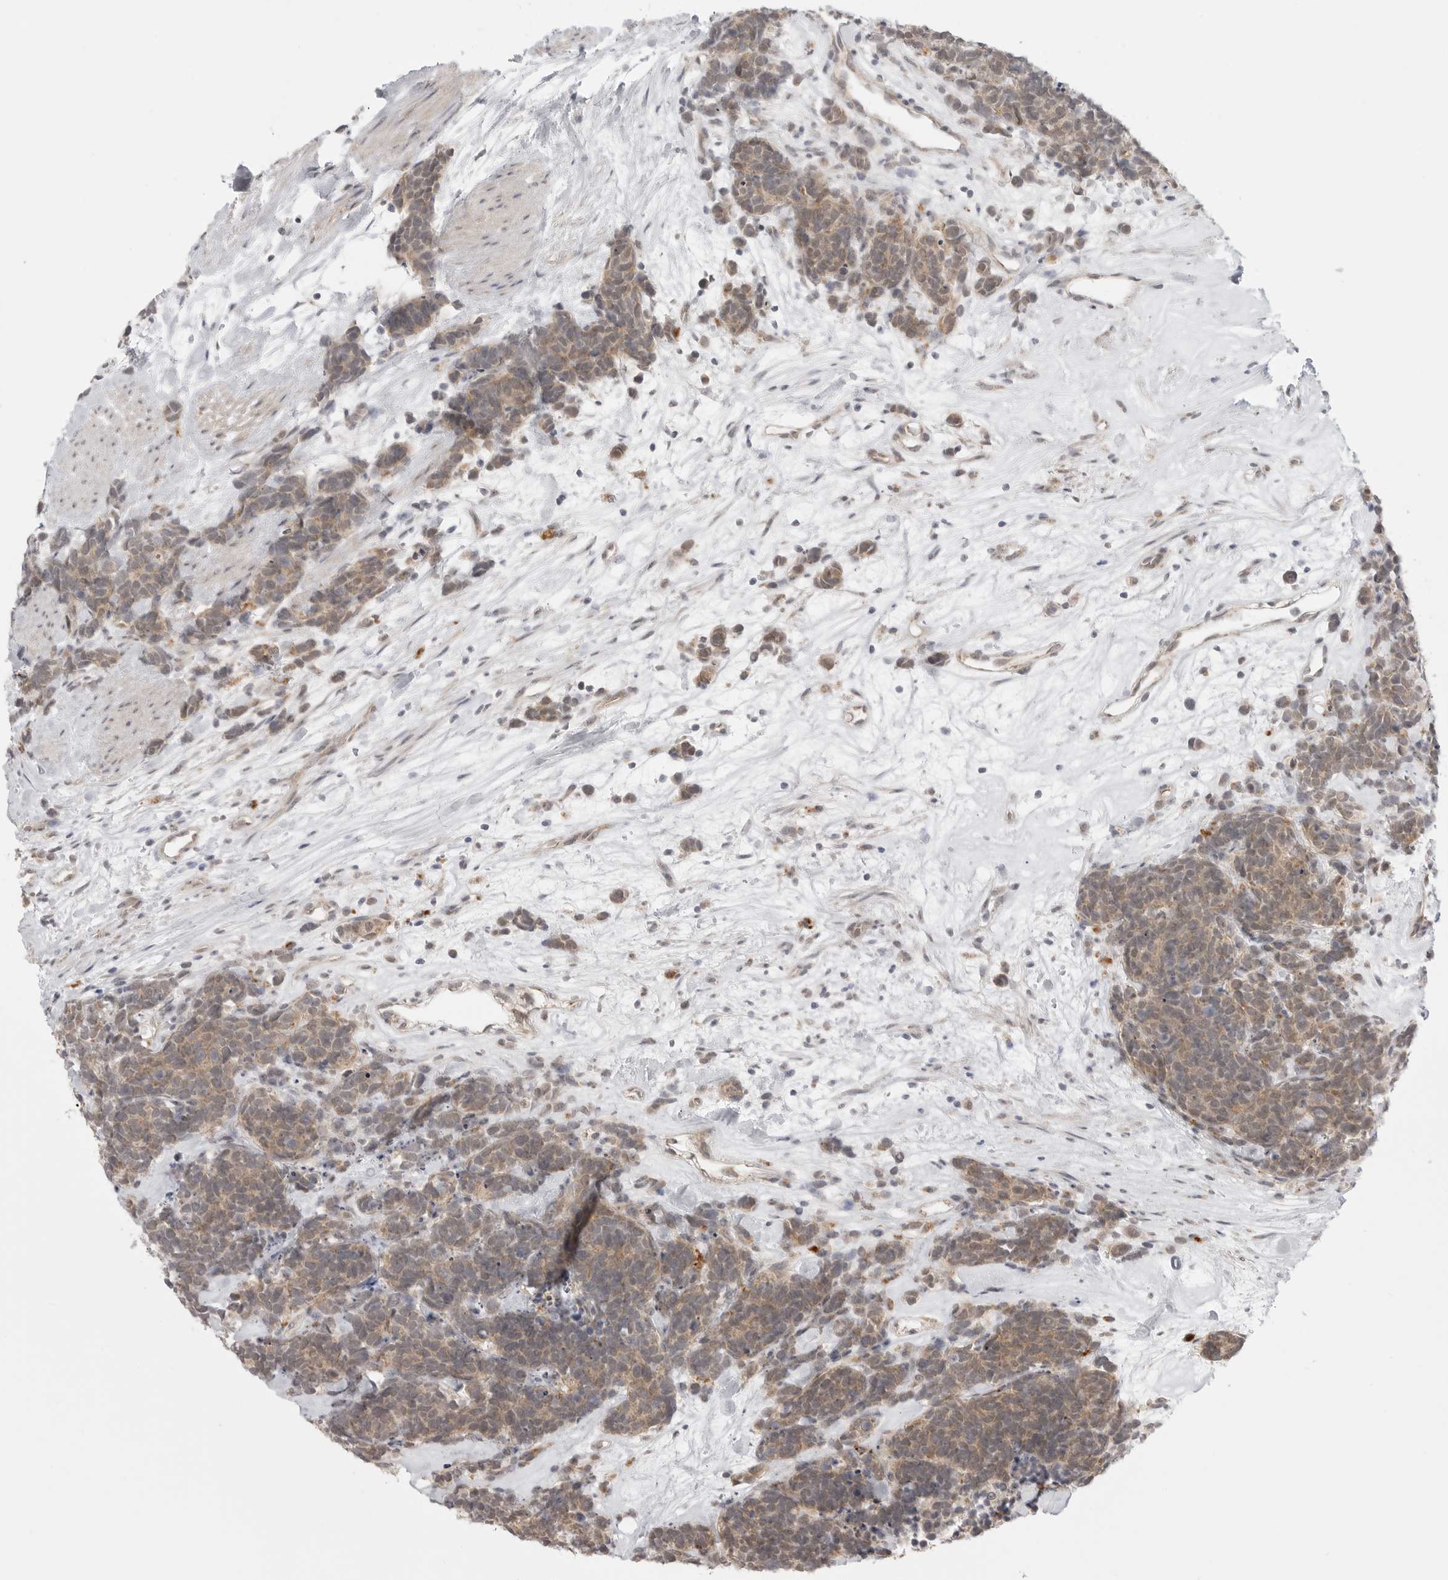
{"staining": {"intensity": "weak", "quantity": ">75%", "location": "cytoplasmic/membranous"}, "tissue": "carcinoid", "cell_type": "Tumor cells", "image_type": "cancer", "snomed": [{"axis": "morphology", "description": "Carcinoma, NOS"}, {"axis": "morphology", "description": "Carcinoid, malignant, NOS"}, {"axis": "topography", "description": "Urinary bladder"}], "caption": "The photomicrograph exhibits a brown stain indicating the presence of a protein in the cytoplasmic/membranous of tumor cells in carcinoma. (DAB = brown stain, brightfield microscopy at high magnification).", "gene": "KALRN", "patient": {"sex": "male", "age": 57}}